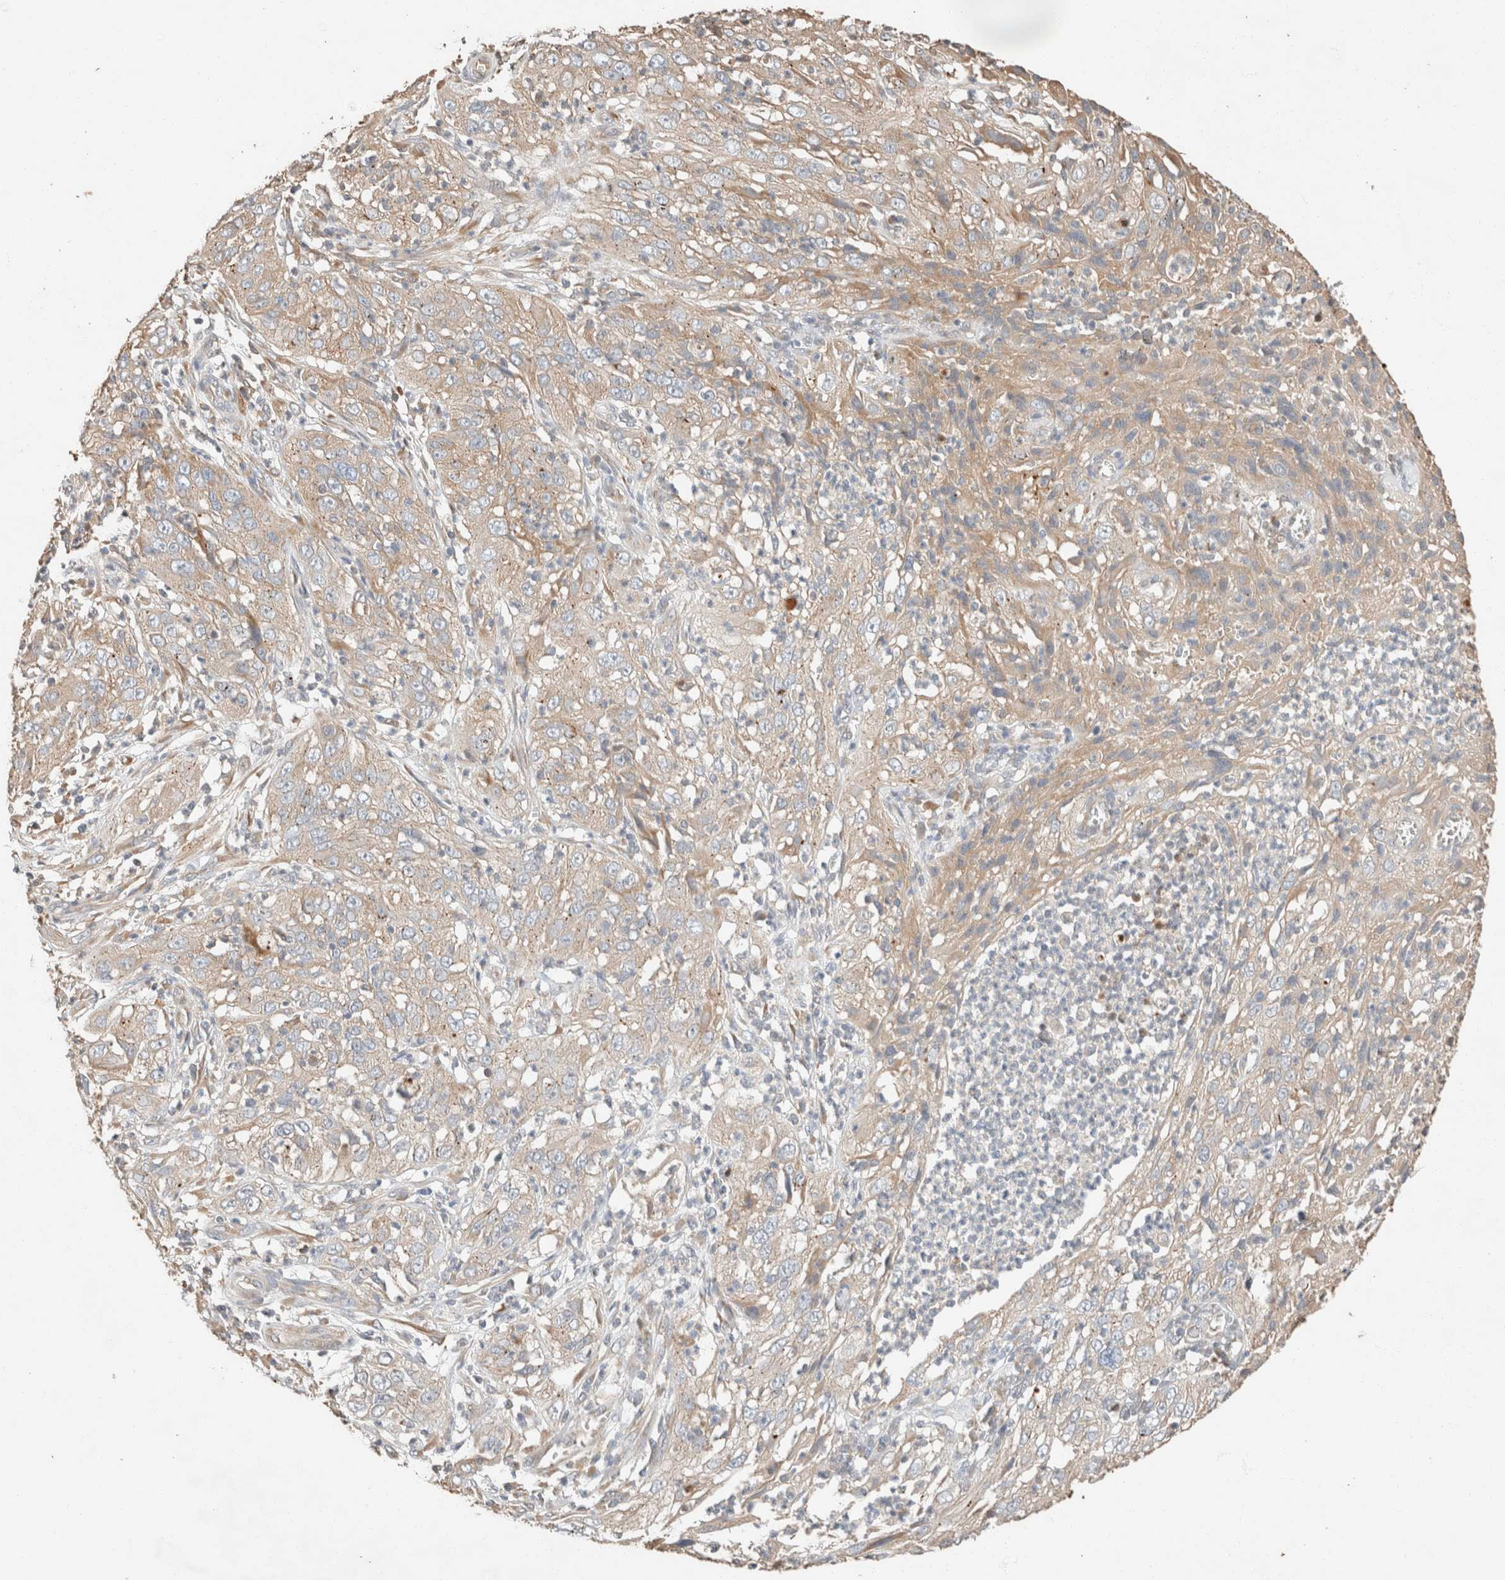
{"staining": {"intensity": "weak", "quantity": ">75%", "location": "cytoplasmic/membranous"}, "tissue": "cervical cancer", "cell_type": "Tumor cells", "image_type": "cancer", "snomed": [{"axis": "morphology", "description": "Squamous cell carcinoma, NOS"}, {"axis": "topography", "description": "Cervix"}], "caption": "Immunohistochemical staining of cervical cancer (squamous cell carcinoma) shows low levels of weak cytoplasmic/membranous expression in approximately >75% of tumor cells.", "gene": "TUBD1", "patient": {"sex": "female", "age": 32}}